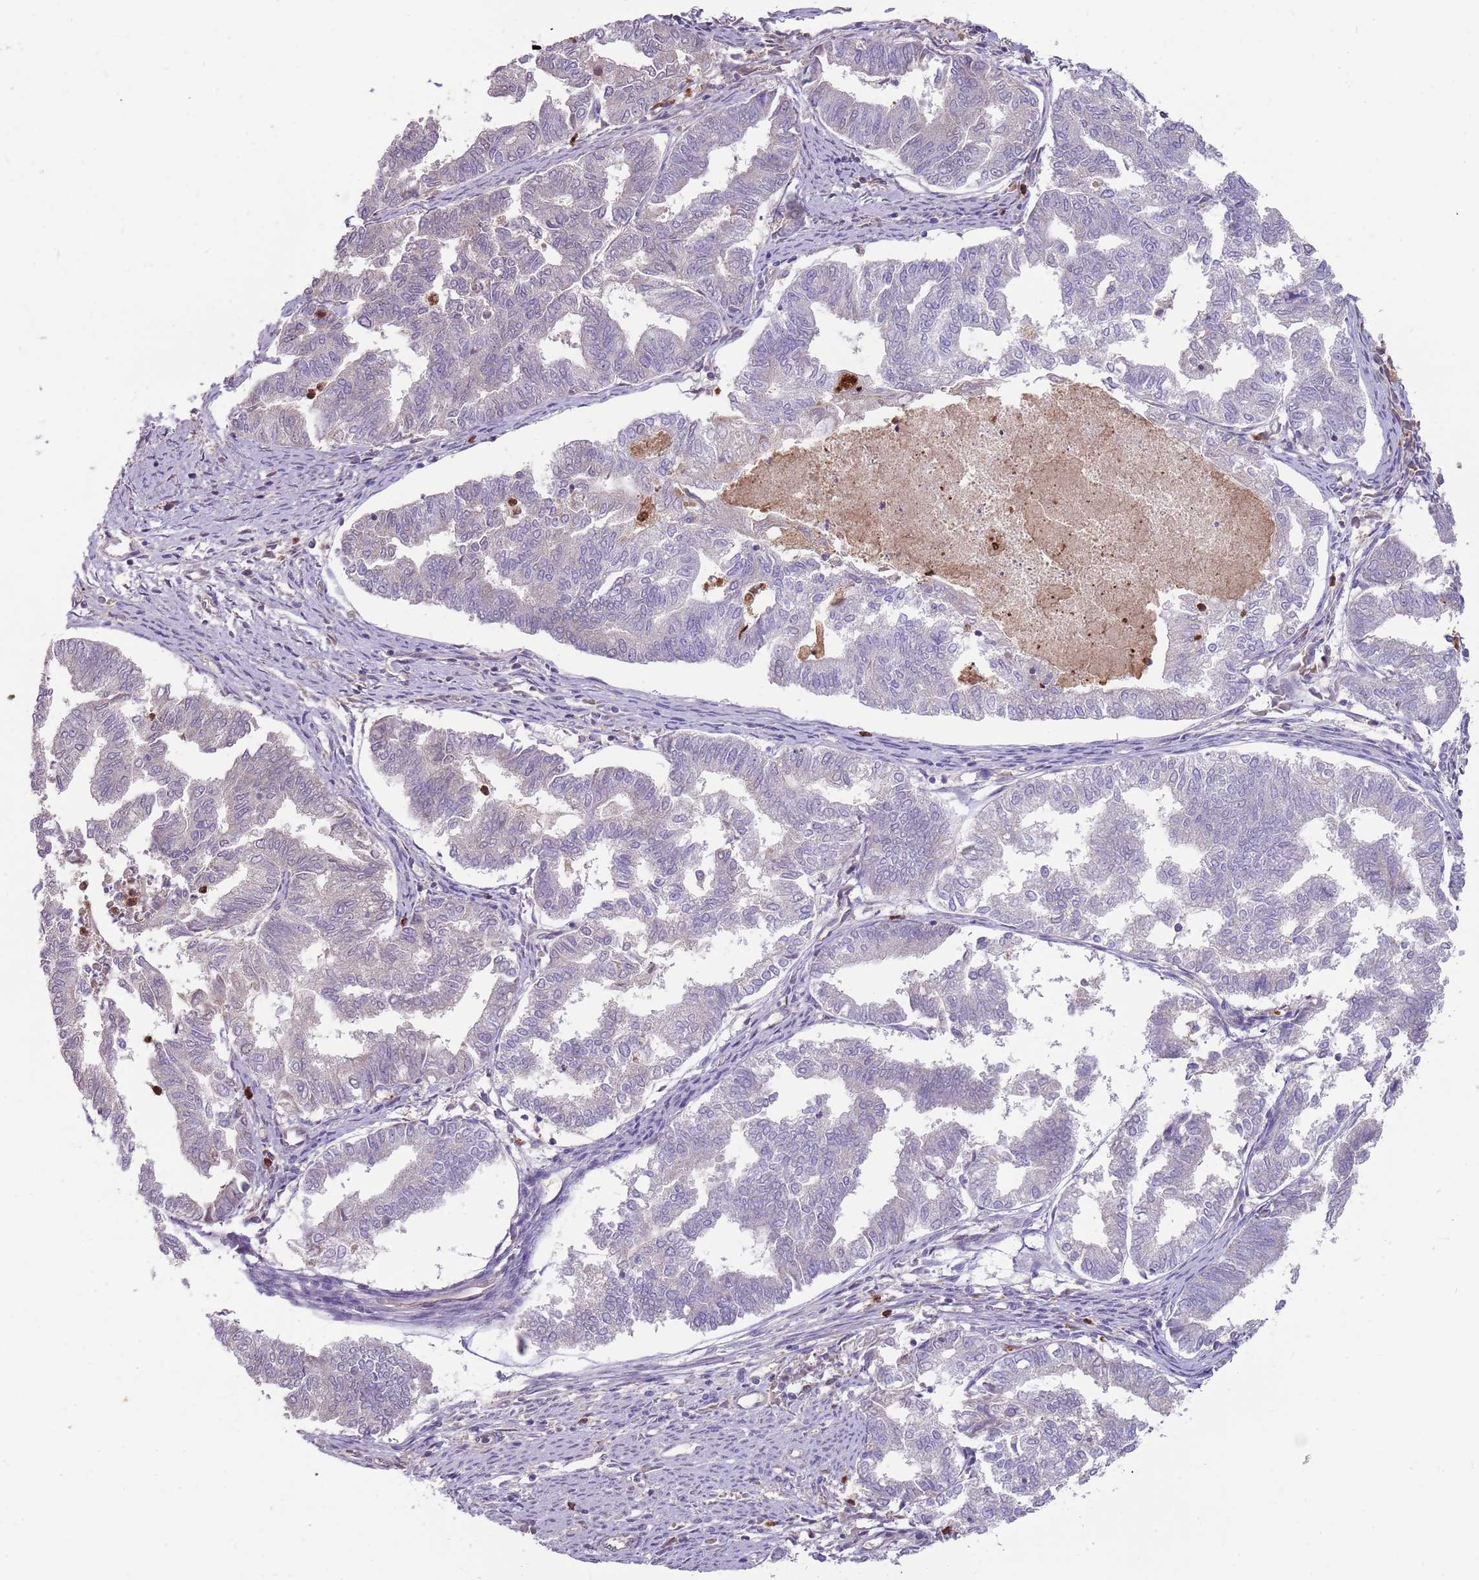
{"staining": {"intensity": "negative", "quantity": "none", "location": "none"}, "tissue": "endometrial cancer", "cell_type": "Tumor cells", "image_type": "cancer", "snomed": [{"axis": "morphology", "description": "Adenocarcinoma, NOS"}, {"axis": "topography", "description": "Endometrium"}], "caption": "DAB immunohistochemical staining of human endometrial cancer (adenocarcinoma) displays no significant expression in tumor cells. The staining is performed using DAB (3,3'-diaminobenzidine) brown chromogen with nuclei counter-stained in using hematoxylin.", "gene": "NBPF6", "patient": {"sex": "female", "age": 79}}